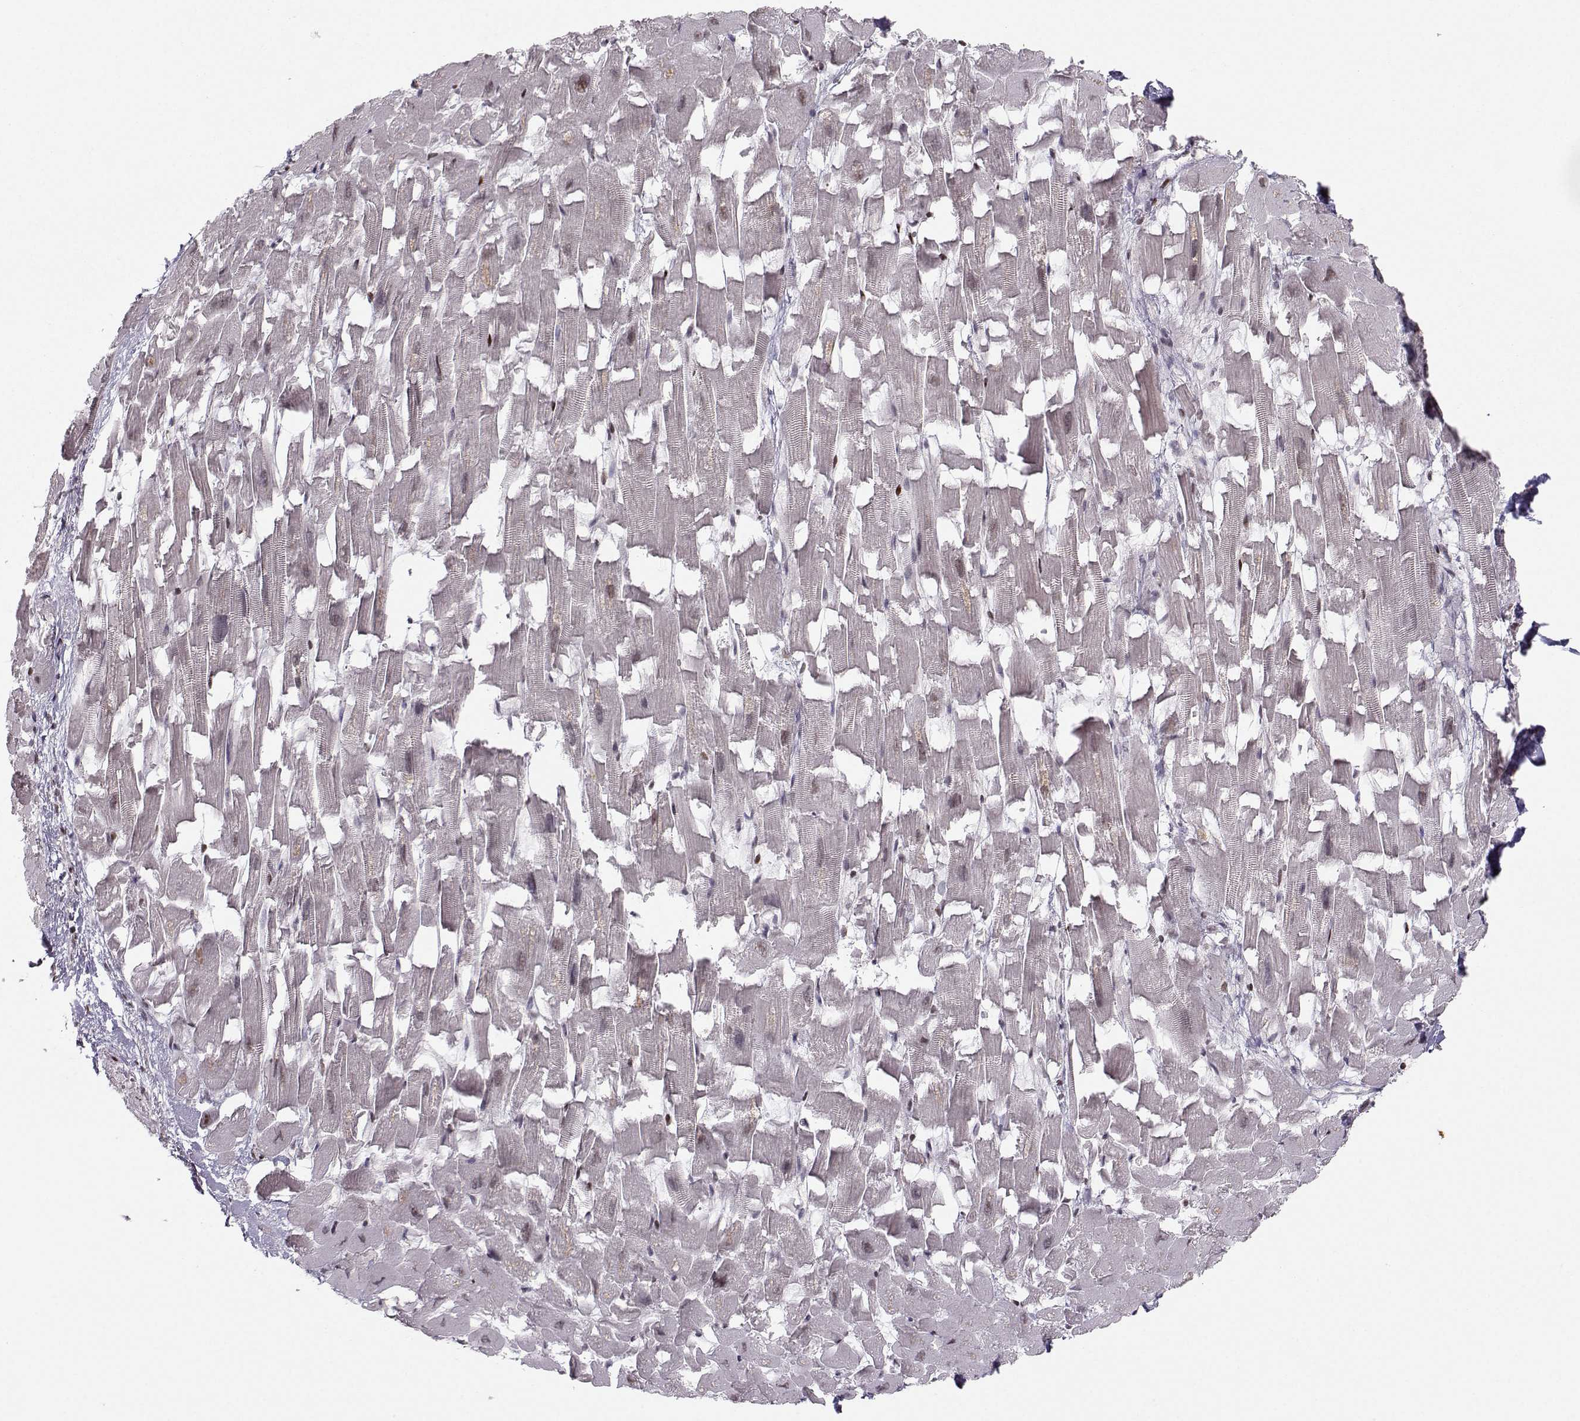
{"staining": {"intensity": "weak", "quantity": "25%-75%", "location": "nuclear"}, "tissue": "heart muscle", "cell_type": "Cardiomyocytes", "image_type": "normal", "snomed": [{"axis": "morphology", "description": "Normal tissue, NOS"}, {"axis": "topography", "description": "Heart"}], "caption": "Cardiomyocytes display low levels of weak nuclear positivity in approximately 25%-75% of cells in normal human heart muscle. (DAB (3,3'-diaminobenzidine) = brown stain, brightfield microscopy at high magnification).", "gene": "SNAPC2", "patient": {"sex": "female", "age": 64}}